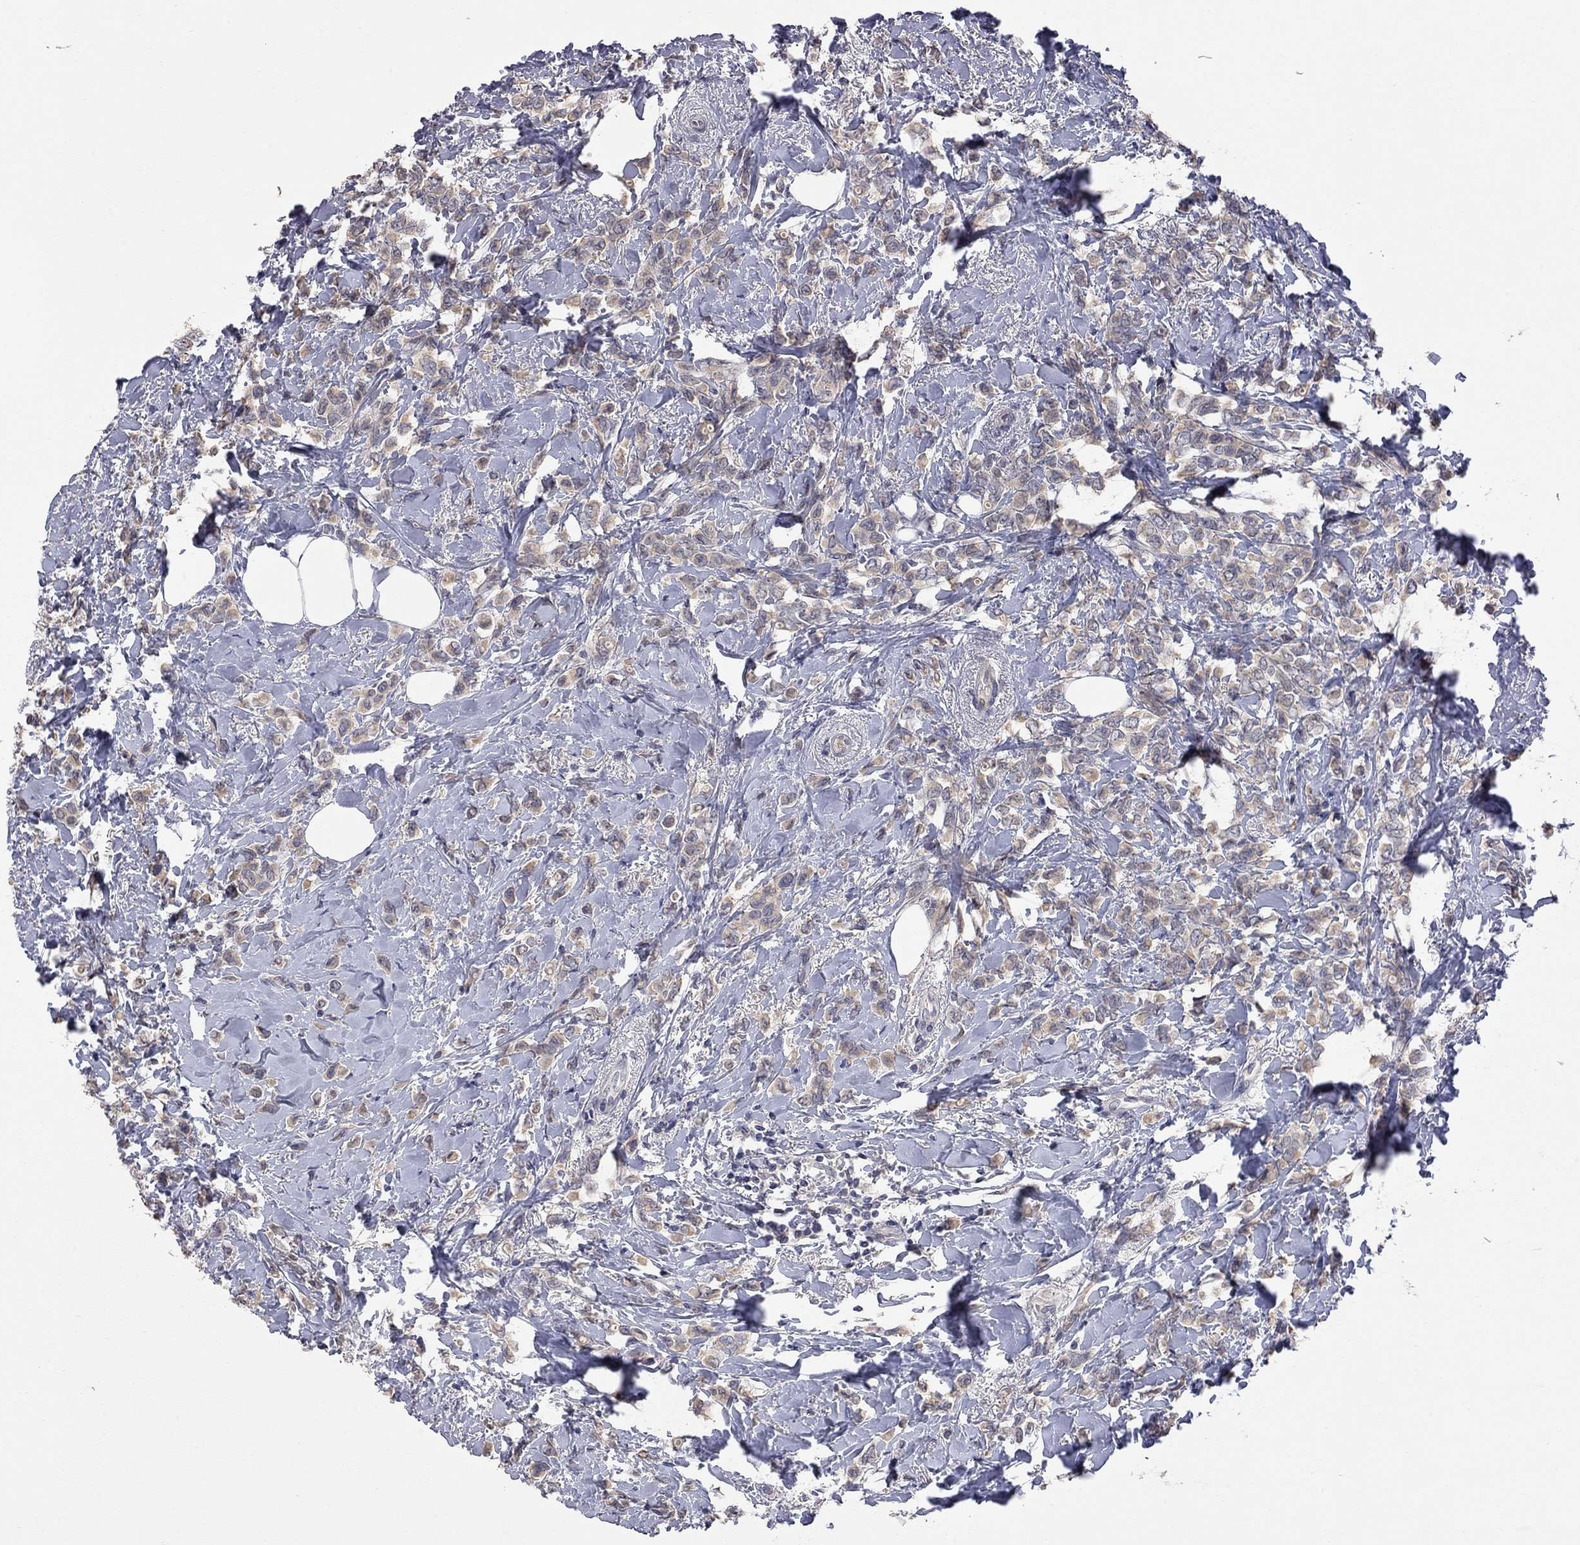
{"staining": {"intensity": "weak", "quantity": "25%-75%", "location": "cytoplasmic/membranous"}, "tissue": "breast cancer", "cell_type": "Tumor cells", "image_type": "cancer", "snomed": [{"axis": "morphology", "description": "Lobular carcinoma"}, {"axis": "topography", "description": "Breast"}], "caption": "Tumor cells reveal weak cytoplasmic/membranous positivity in about 25%-75% of cells in breast lobular carcinoma. The staining was performed using DAB, with brown indicating positive protein expression. Nuclei are stained blue with hematoxylin.", "gene": "FABP12", "patient": {"sex": "female", "age": 66}}